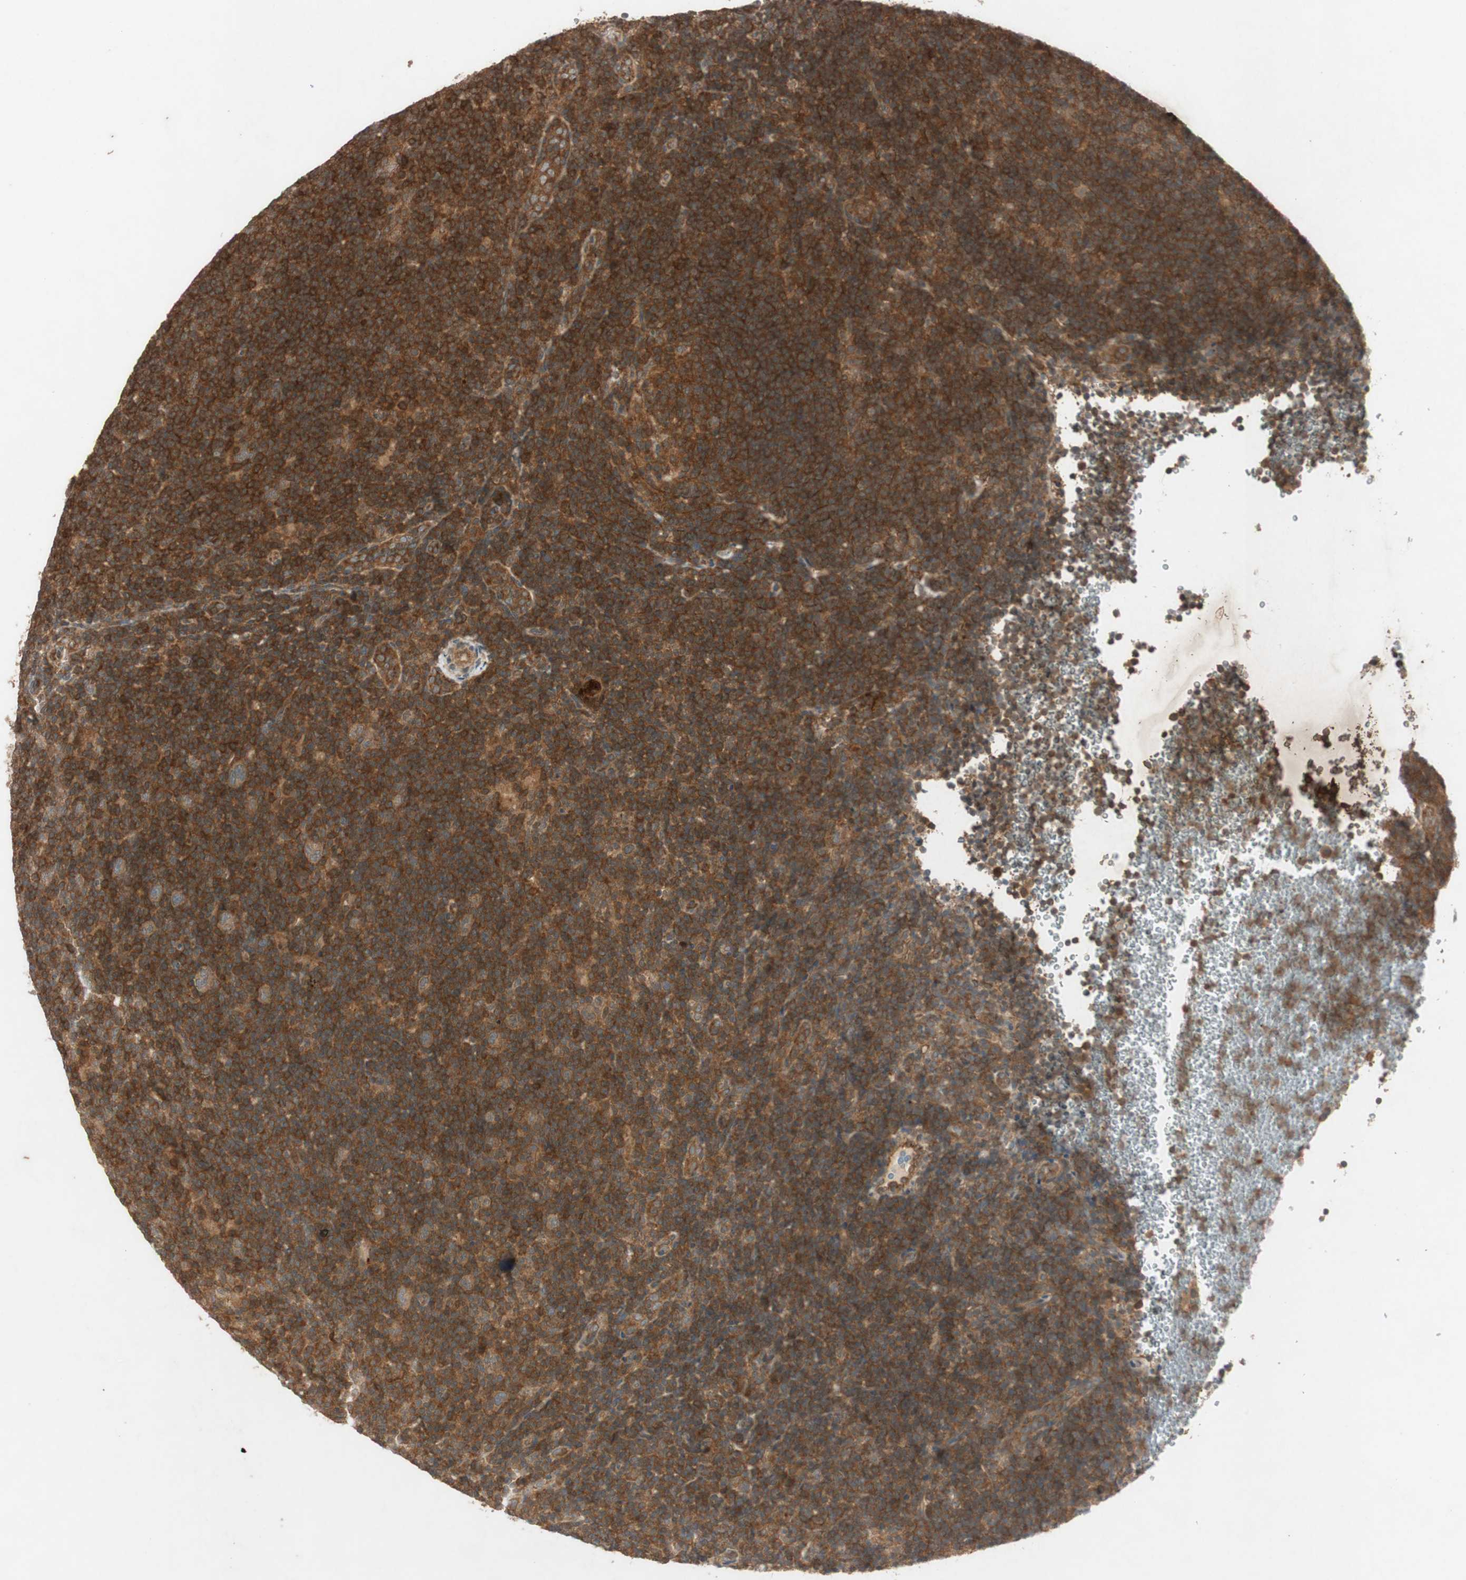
{"staining": {"intensity": "strong", "quantity": ">75%", "location": "cytoplasmic/membranous"}, "tissue": "lymphoma", "cell_type": "Tumor cells", "image_type": "cancer", "snomed": [{"axis": "morphology", "description": "Hodgkin's disease, NOS"}, {"axis": "topography", "description": "Lymph node"}], "caption": "Approximately >75% of tumor cells in lymphoma show strong cytoplasmic/membranous protein expression as visualized by brown immunohistochemical staining.", "gene": "EPHA8", "patient": {"sex": "female", "age": 57}}